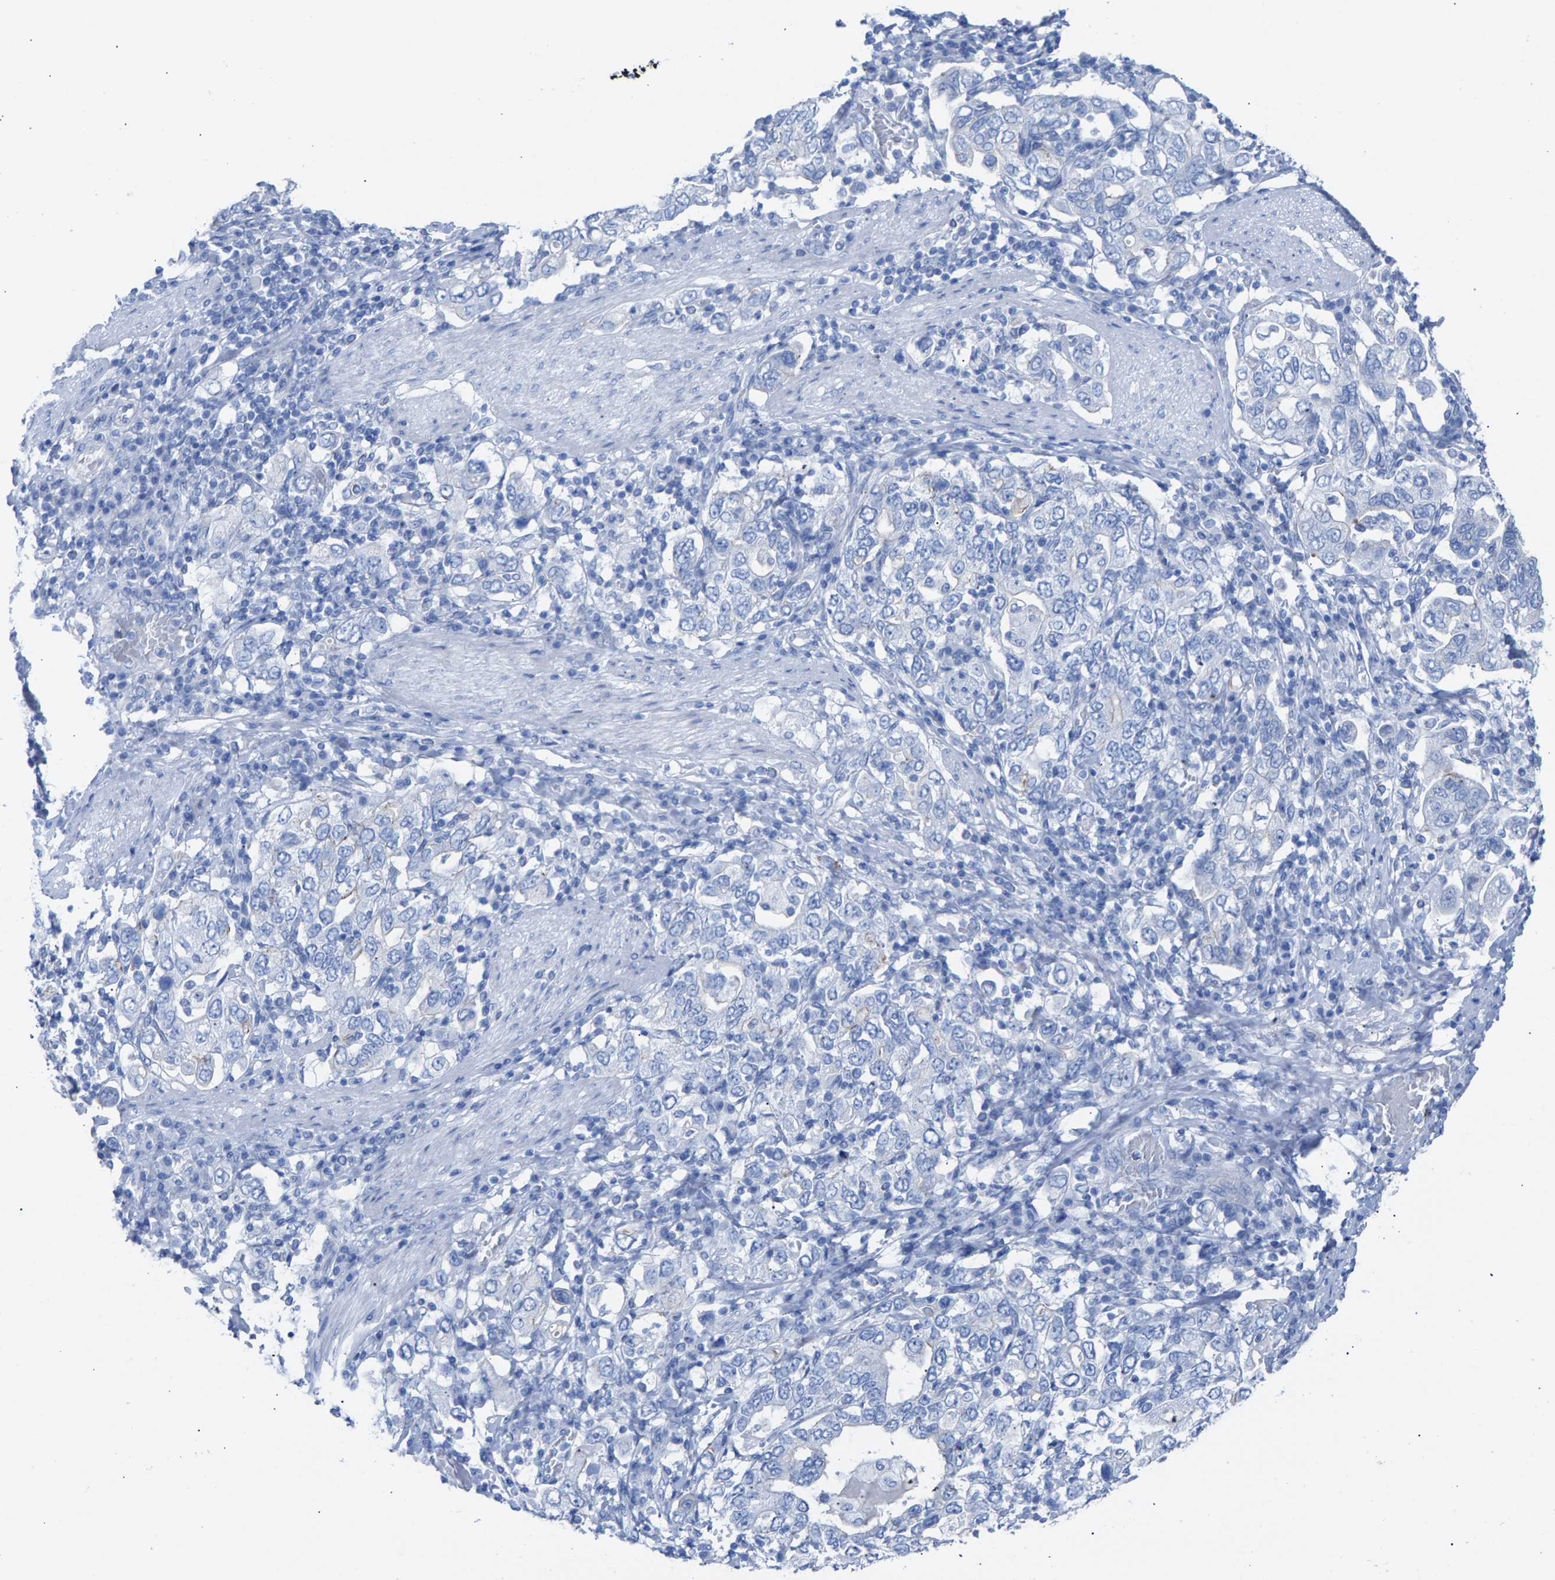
{"staining": {"intensity": "negative", "quantity": "none", "location": "none"}, "tissue": "stomach cancer", "cell_type": "Tumor cells", "image_type": "cancer", "snomed": [{"axis": "morphology", "description": "Adenocarcinoma, NOS"}, {"axis": "topography", "description": "Stomach, upper"}], "caption": "This photomicrograph is of adenocarcinoma (stomach) stained with immunohistochemistry (IHC) to label a protein in brown with the nuclei are counter-stained blue. There is no expression in tumor cells.", "gene": "CPA1", "patient": {"sex": "male", "age": 62}}